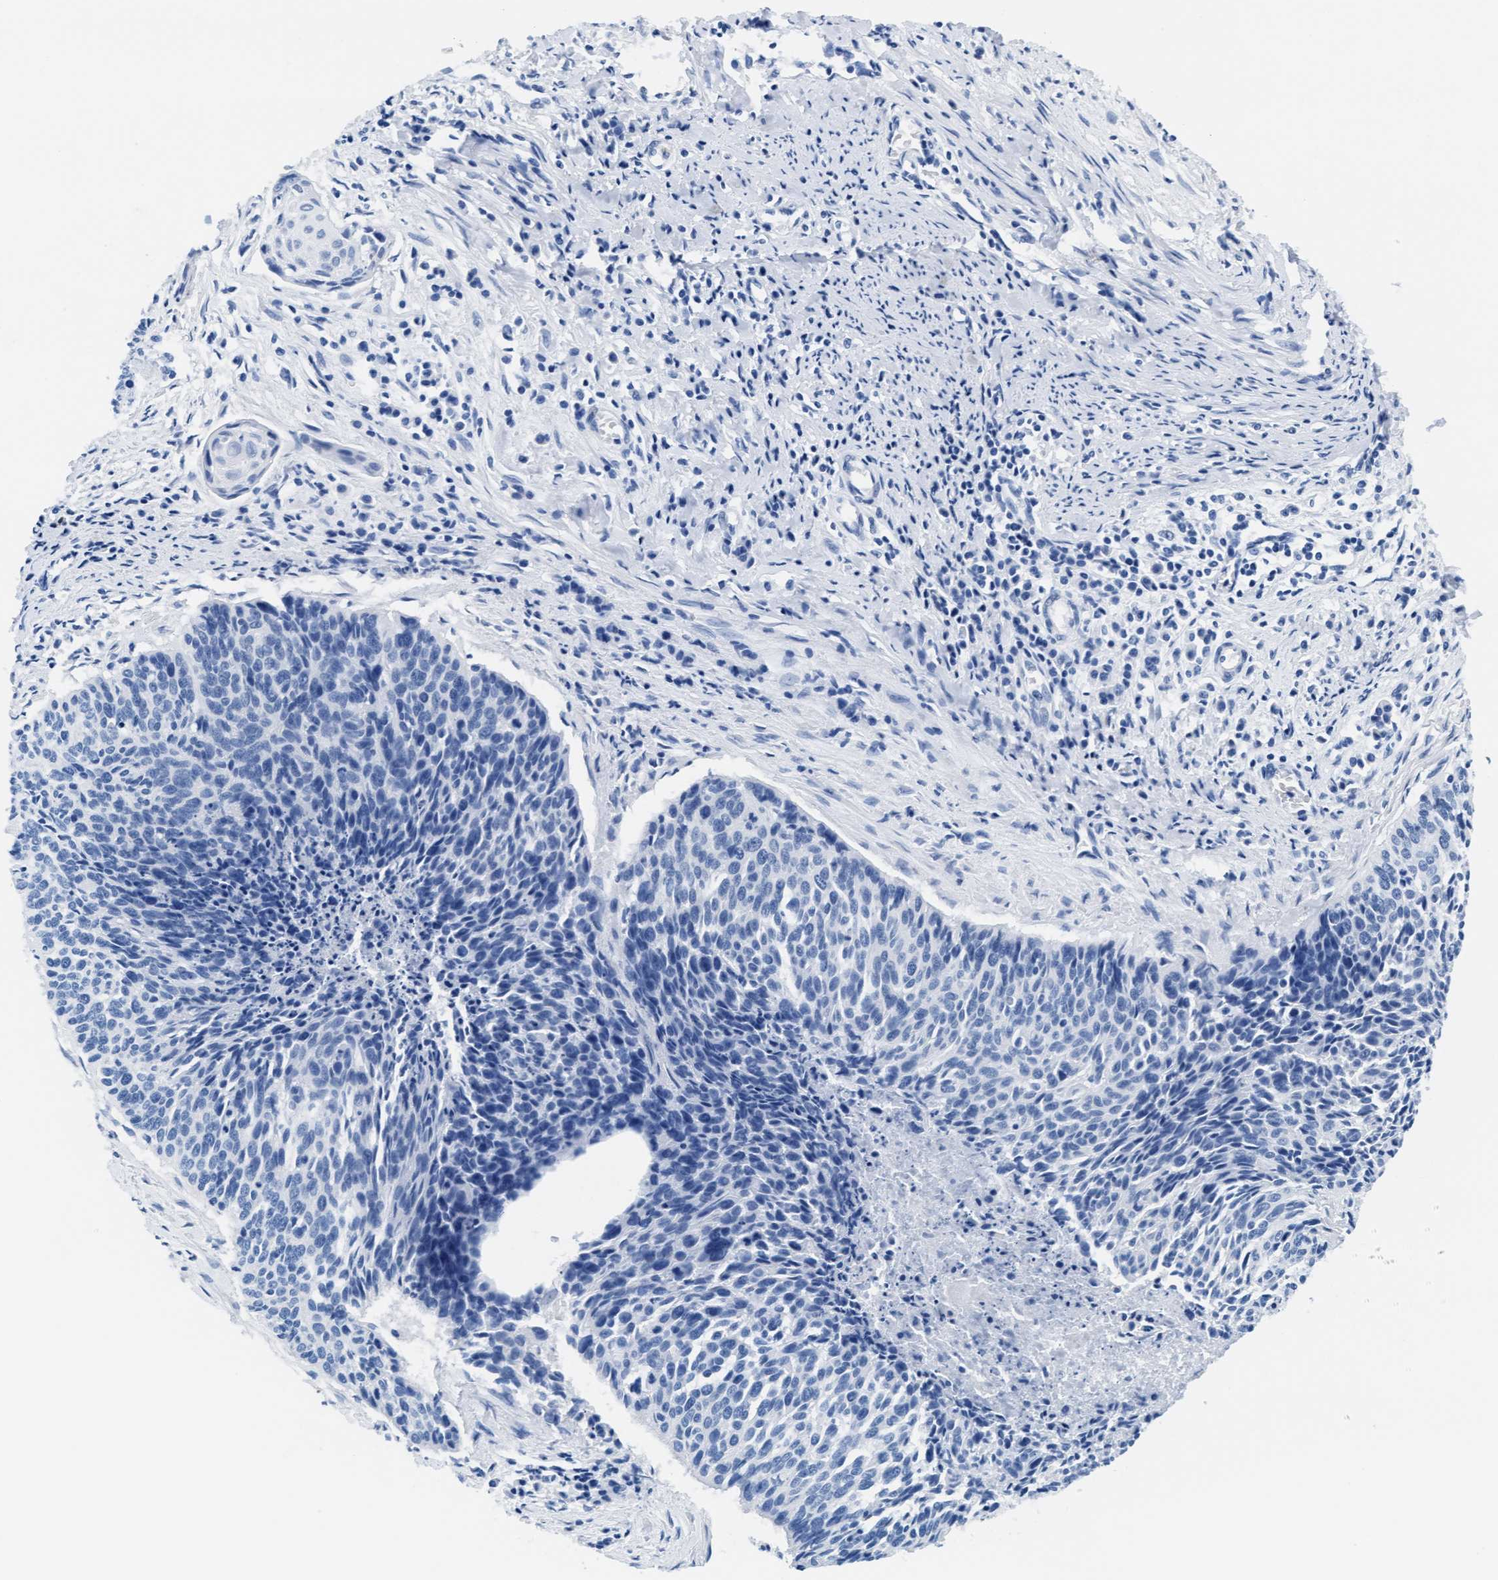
{"staining": {"intensity": "negative", "quantity": "none", "location": "none"}, "tissue": "cervical cancer", "cell_type": "Tumor cells", "image_type": "cancer", "snomed": [{"axis": "morphology", "description": "Squamous cell carcinoma, NOS"}, {"axis": "topography", "description": "Cervix"}], "caption": "An IHC histopathology image of cervical squamous cell carcinoma is shown. There is no staining in tumor cells of cervical squamous cell carcinoma. Nuclei are stained in blue.", "gene": "MMP8", "patient": {"sex": "female", "age": 55}}